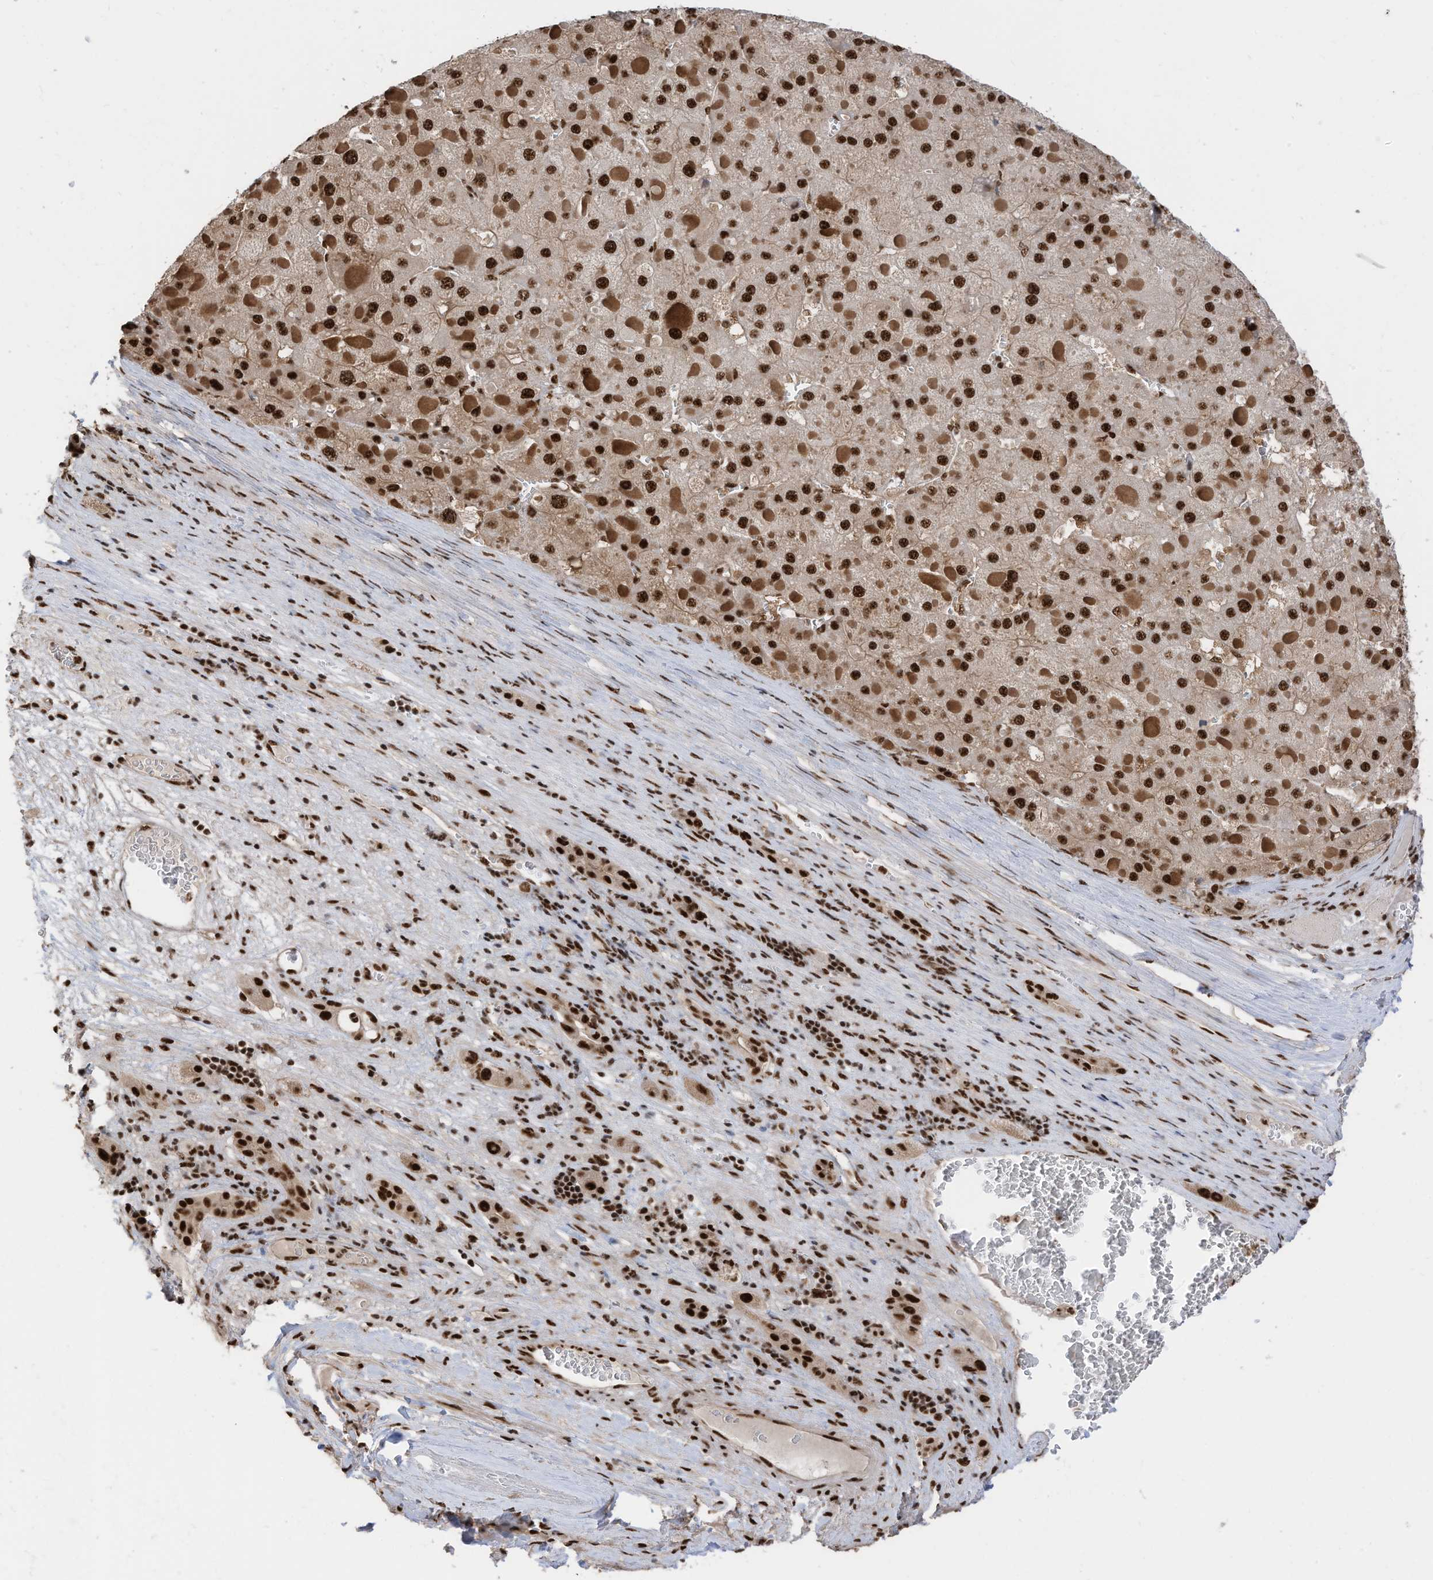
{"staining": {"intensity": "strong", "quantity": ">75%", "location": "nuclear"}, "tissue": "liver cancer", "cell_type": "Tumor cells", "image_type": "cancer", "snomed": [{"axis": "morphology", "description": "Carcinoma, Hepatocellular, NOS"}, {"axis": "topography", "description": "Liver"}], "caption": "The histopathology image demonstrates immunohistochemical staining of hepatocellular carcinoma (liver). There is strong nuclear staining is seen in approximately >75% of tumor cells. Using DAB (brown) and hematoxylin (blue) stains, captured at high magnification using brightfield microscopy.", "gene": "SF3A3", "patient": {"sex": "female", "age": 73}}